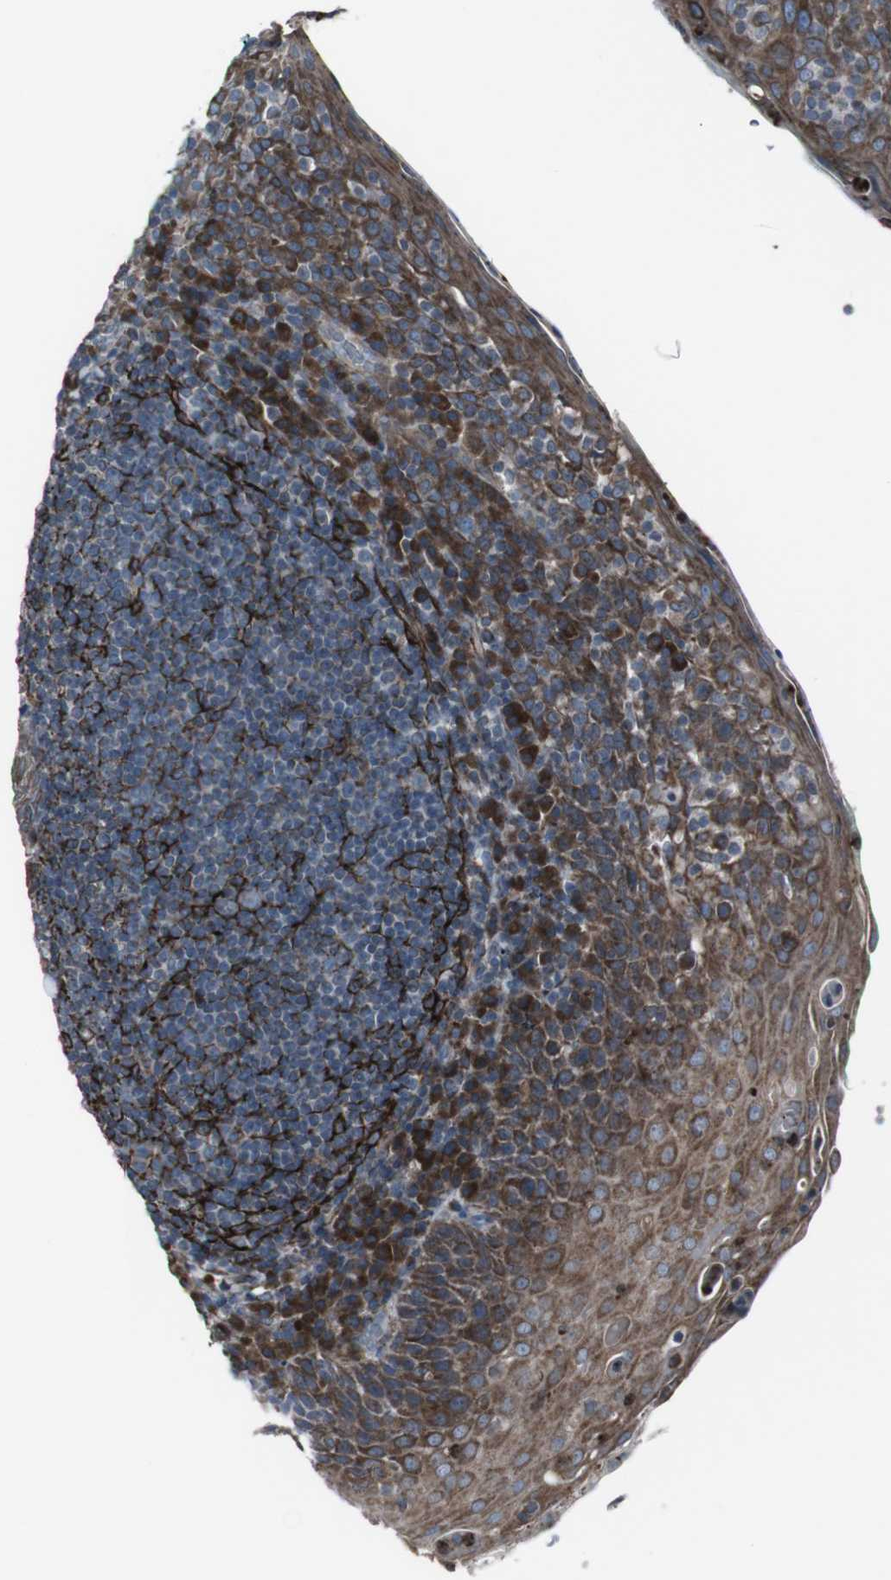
{"staining": {"intensity": "strong", "quantity": "25%-75%", "location": "cytoplasmic/membranous"}, "tissue": "tonsil", "cell_type": "Germinal center cells", "image_type": "normal", "snomed": [{"axis": "morphology", "description": "Normal tissue, NOS"}, {"axis": "topography", "description": "Tonsil"}], "caption": "IHC (DAB) staining of normal human tonsil reveals strong cytoplasmic/membranous protein staining in about 25%-75% of germinal center cells.", "gene": "LNPK", "patient": {"sex": "male", "age": 17}}